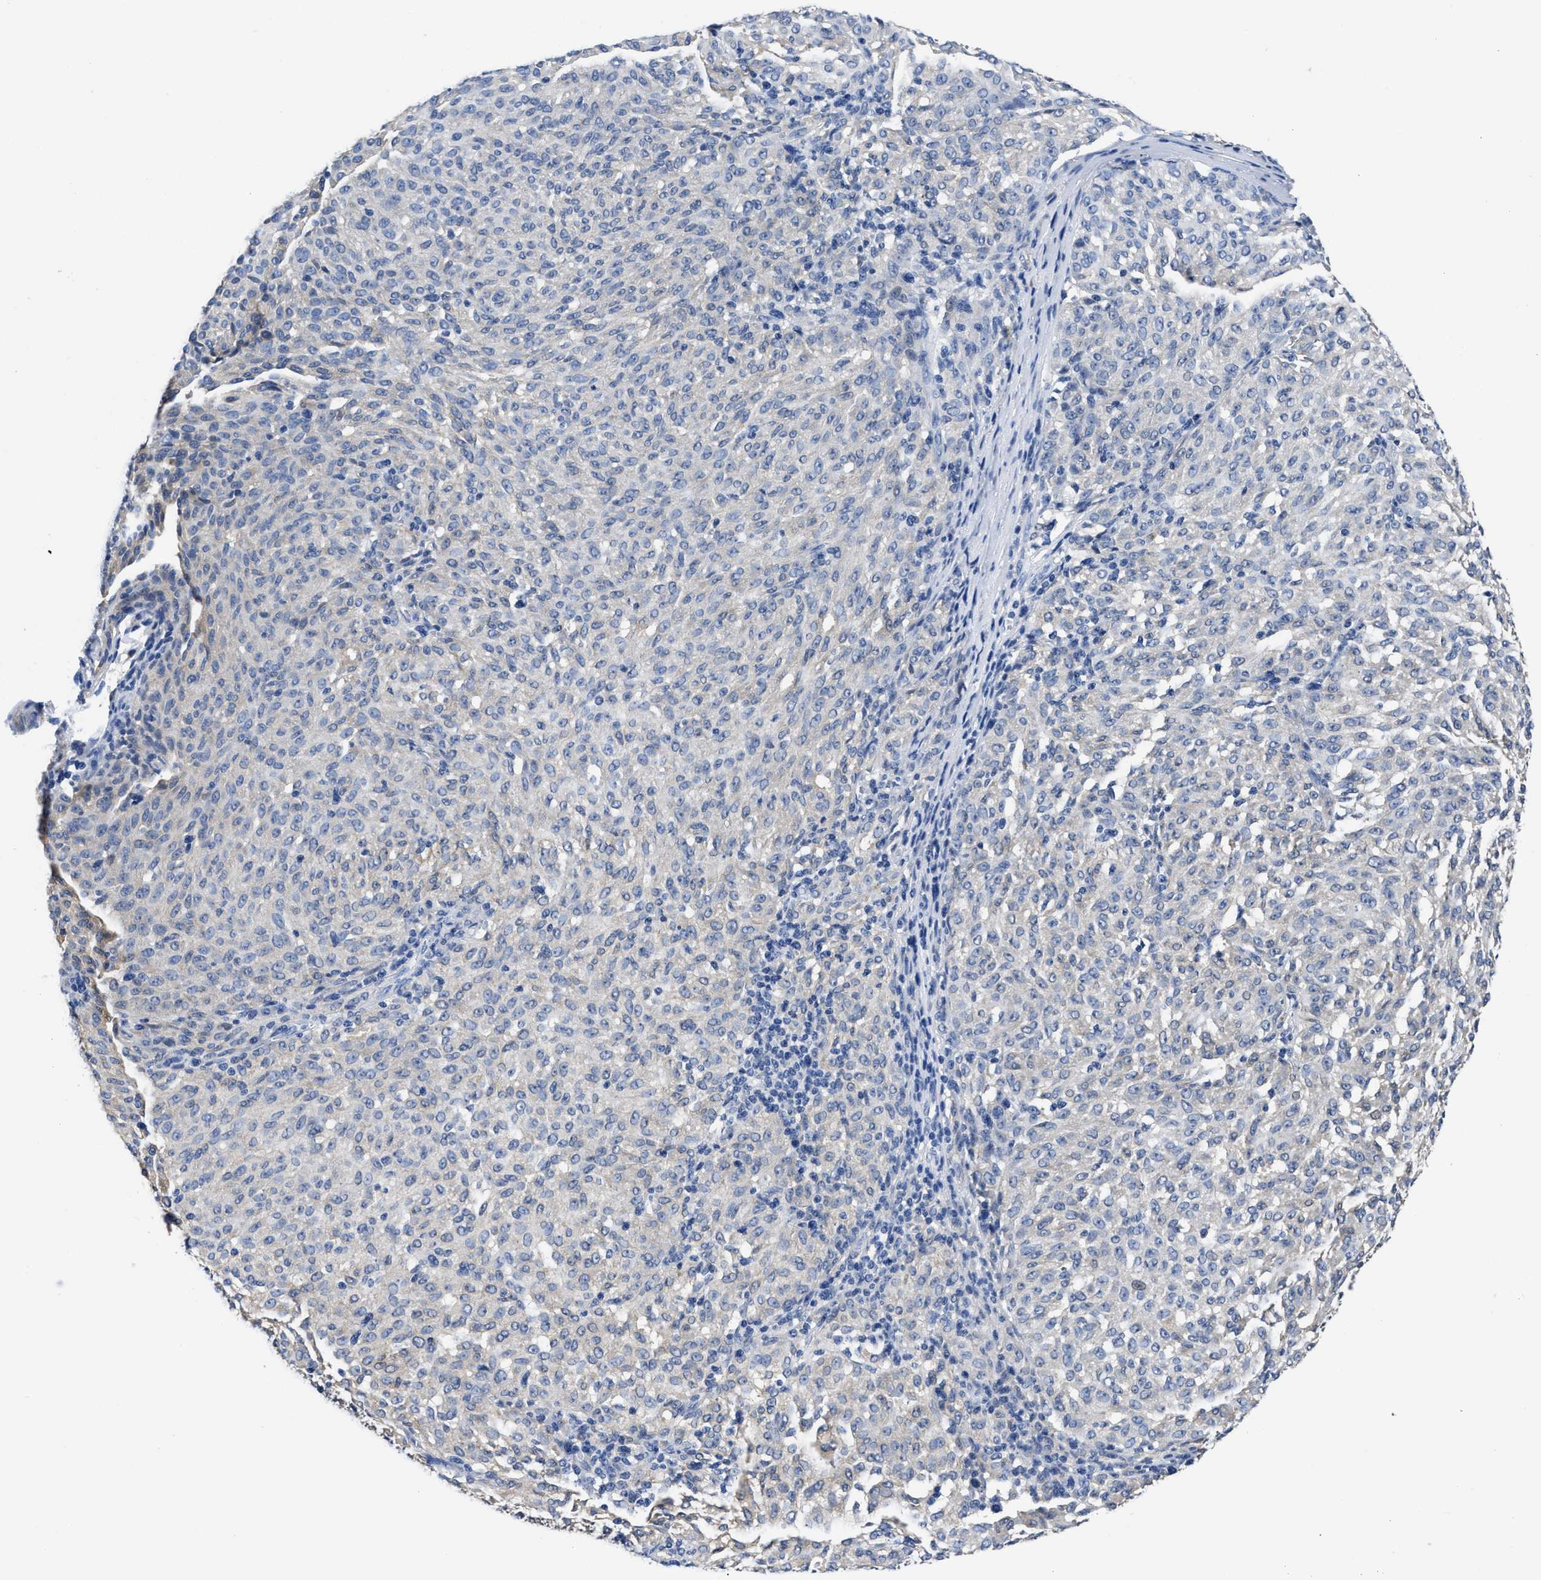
{"staining": {"intensity": "negative", "quantity": "none", "location": "none"}, "tissue": "melanoma", "cell_type": "Tumor cells", "image_type": "cancer", "snomed": [{"axis": "morphology", "description": "Malignant melanoma, NOS"}, {"axis": "topography", "description": "Skin"}], "caption": "A high-resolution histopathology image shows immunohistochemistry (IHC) staining of melanoma, which reveals no significant expression in tumor cells.", "gene": "SLC35F1", "patient": {"sex": "female", "age": 72}}